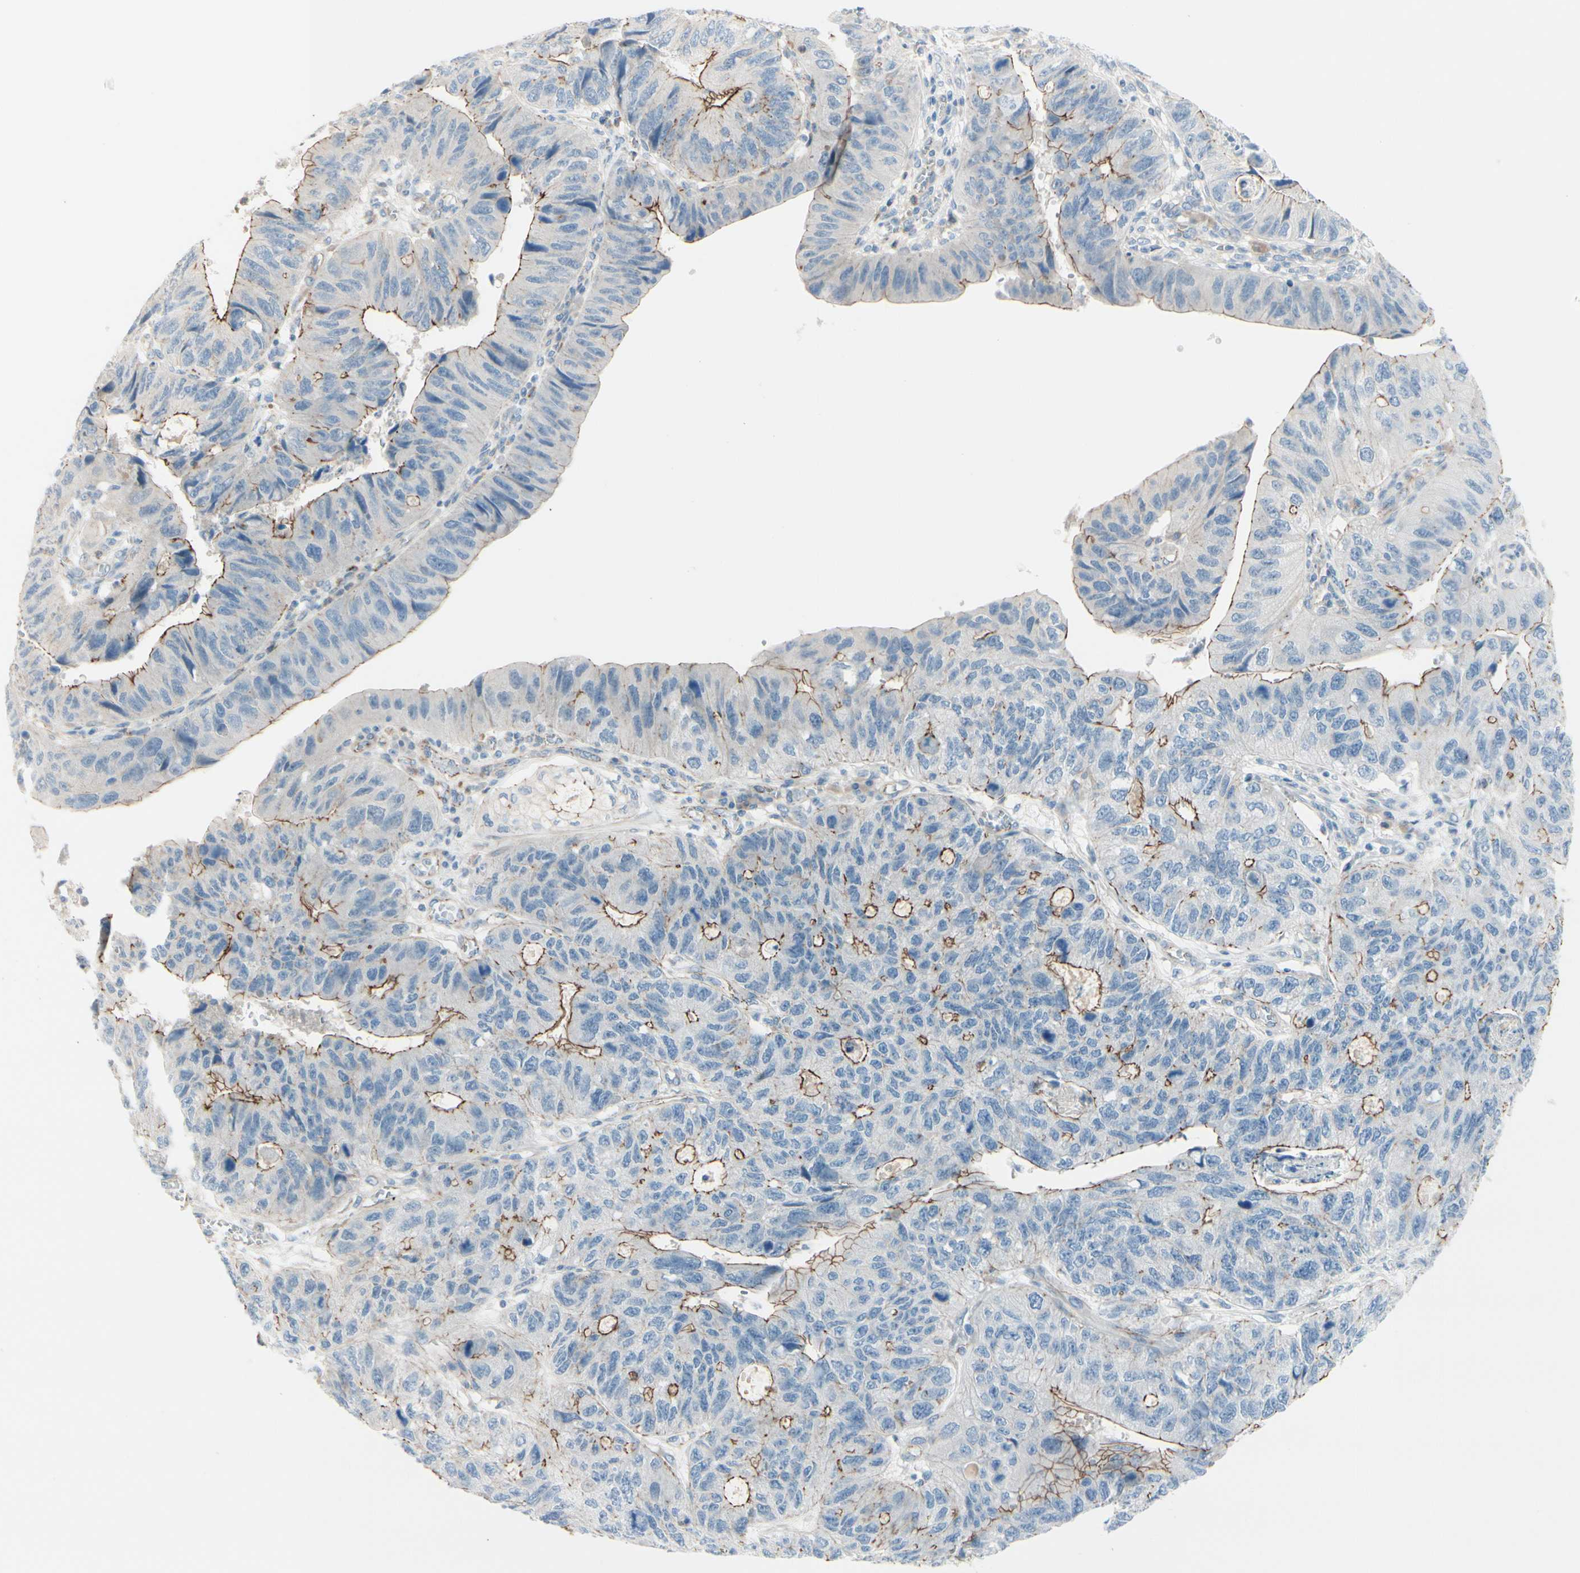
{"staining": {"intensity": "moderate", "quantity": "25%-75%", "location": "cytoplasmic/membranous"}, "tissue": "stomach cancer", "cell_type": "Tumor cells", "image_type": "cancer", "snomed": [{"axis": "morphology", "description": "Adenocarcinoma, NOS"}, {"axis": "topography", "description": "Stomach"}], "caption": "Human stomach cancer stained for a protein (brown) shows moderate cytoplasmic/membranous positive staining in approximately 25%-75% of tumor cells.", "gene": "TJP1", "patient": {"sex": "male", "age": 59}}